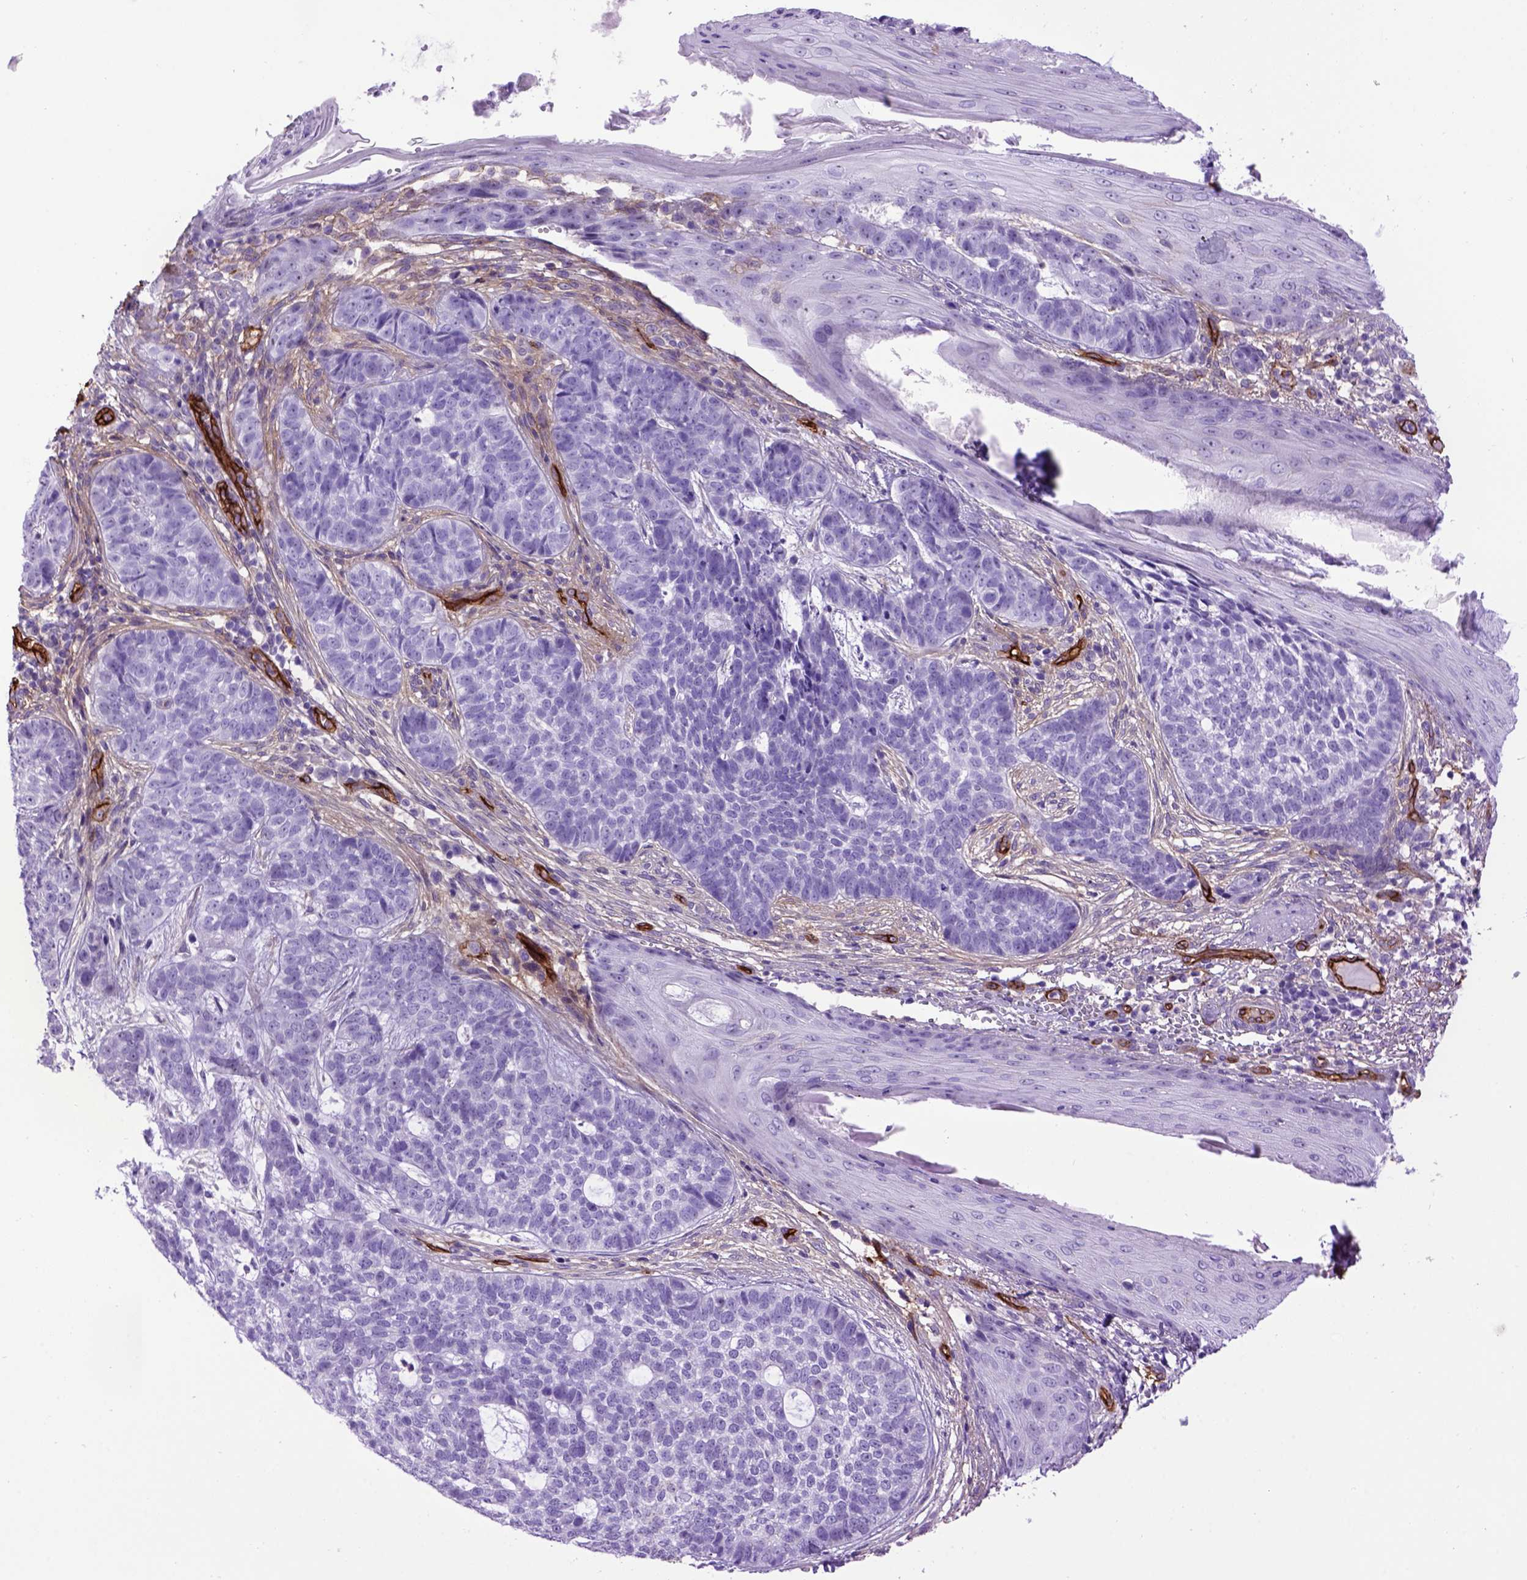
{"staining": {"intensity": "negative", "quantity": "none", "location": "none"}, "tissue": "skin cancer", "cell_type": "Tumor cells", "image_type": "cancer", "snomed": [{"axis": "morphology", "description": "Basal cell carcinoma"}, {"axis": "topography", "description": "Skin"}], "caption": "This is an immunohistochemistry (IHC) micrograph of skin cancer (basal cell carcinoma). There is no expression in tumor cells.", "gene": "ENG", "patient": {"sex": "female", "age": 69}}